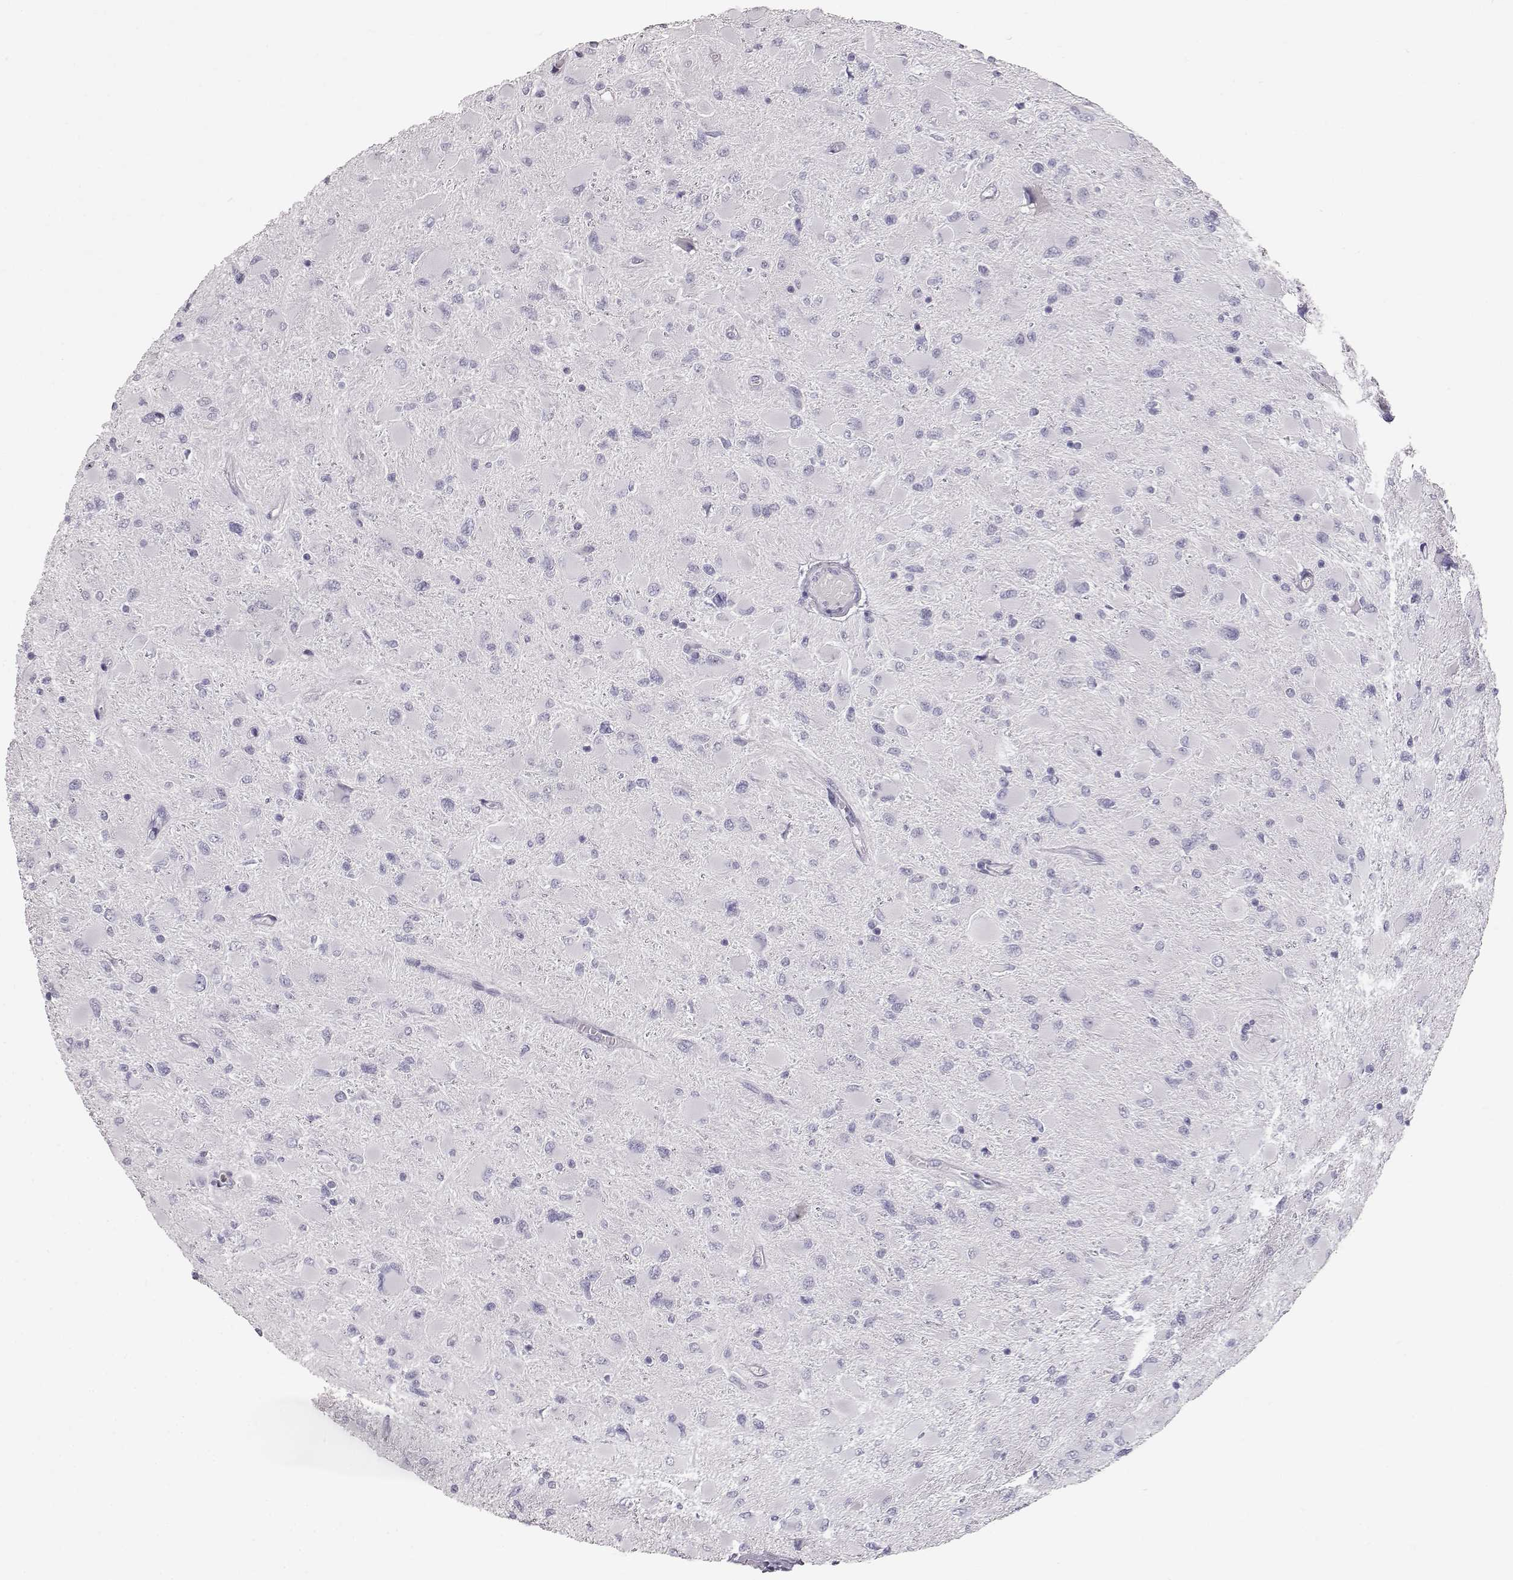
{"staining": {"intensity": "negative", "quantity": "none", "location": "none"}, "tissue": "glioma", "cell_type": "Tumor cells", "image_type": "cancer", "snomed": [{"axis": "morphology", "description": "Glioma, malignant, High grade"}, {"axis": "topography", "description": "Cerebral cortex"}], "caption": "Tumor cells are negative for brown protein staining in malignant glioma (high-grade).", "gene": "KRTAP16-1", "patient": {"sex": "female", "age": 36}}